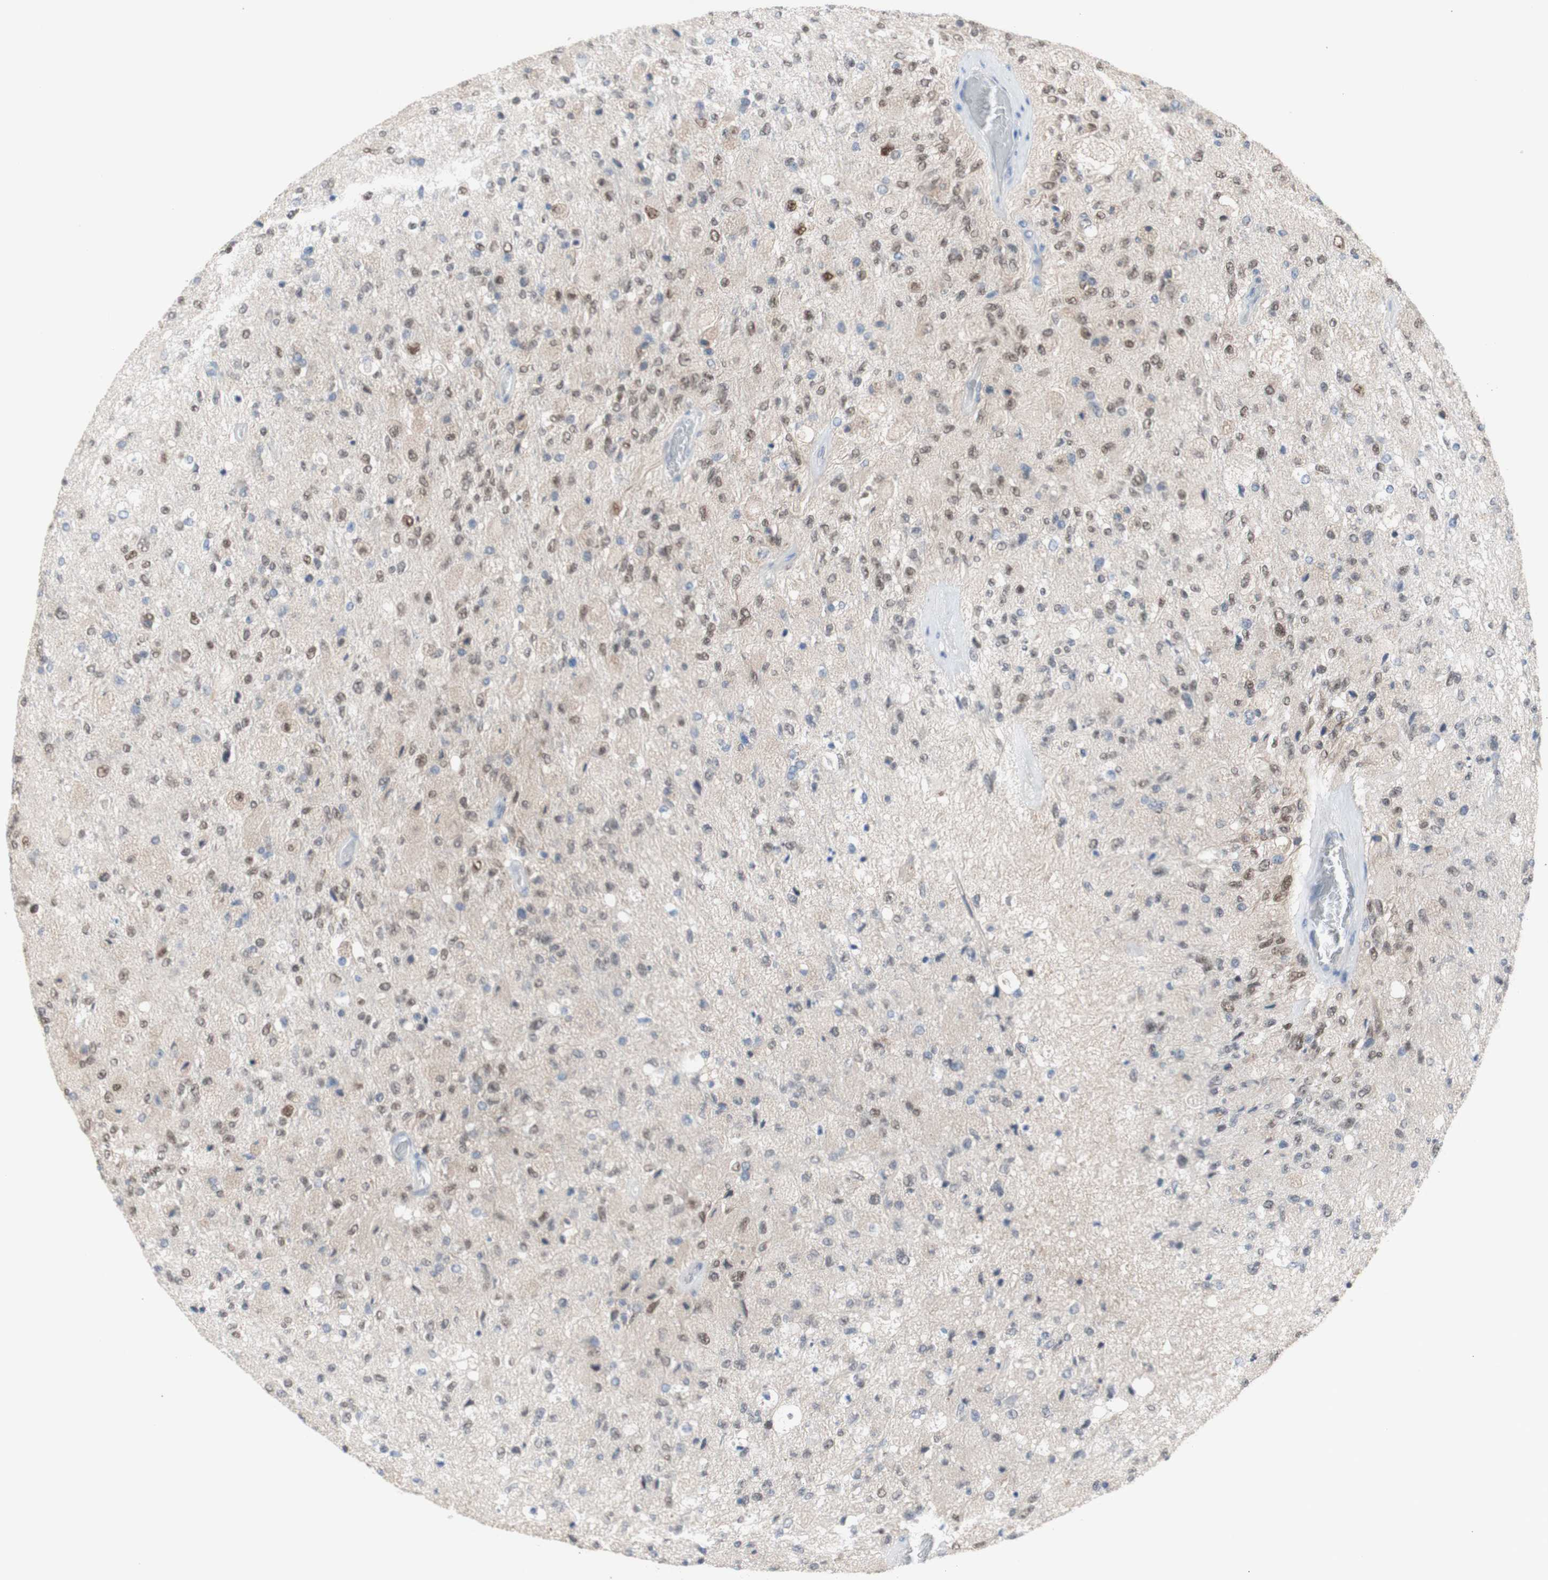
{"staining": {"intensity": "strong", "quantity": "<25%", "location": "nuclear"}, "tissue": "glioma", "cell_type": "Tumor cells", "image_type": "cancer", "snomed": [{"axis": "morphology", "description": "Normal tissue, NOS"}, {"axis": "morphology", "description": "Glioma, malignant, High grade"}, {"axis": "topography", "description": "Cerebral cortex"}], "caption": "Immunohistochemical staining of human glioma exhibits medium levels of strong nuclear staining in about <25% of tumor cells.", "gene": "PRMT5", "patient": {"sex": "male", "age": 77}}